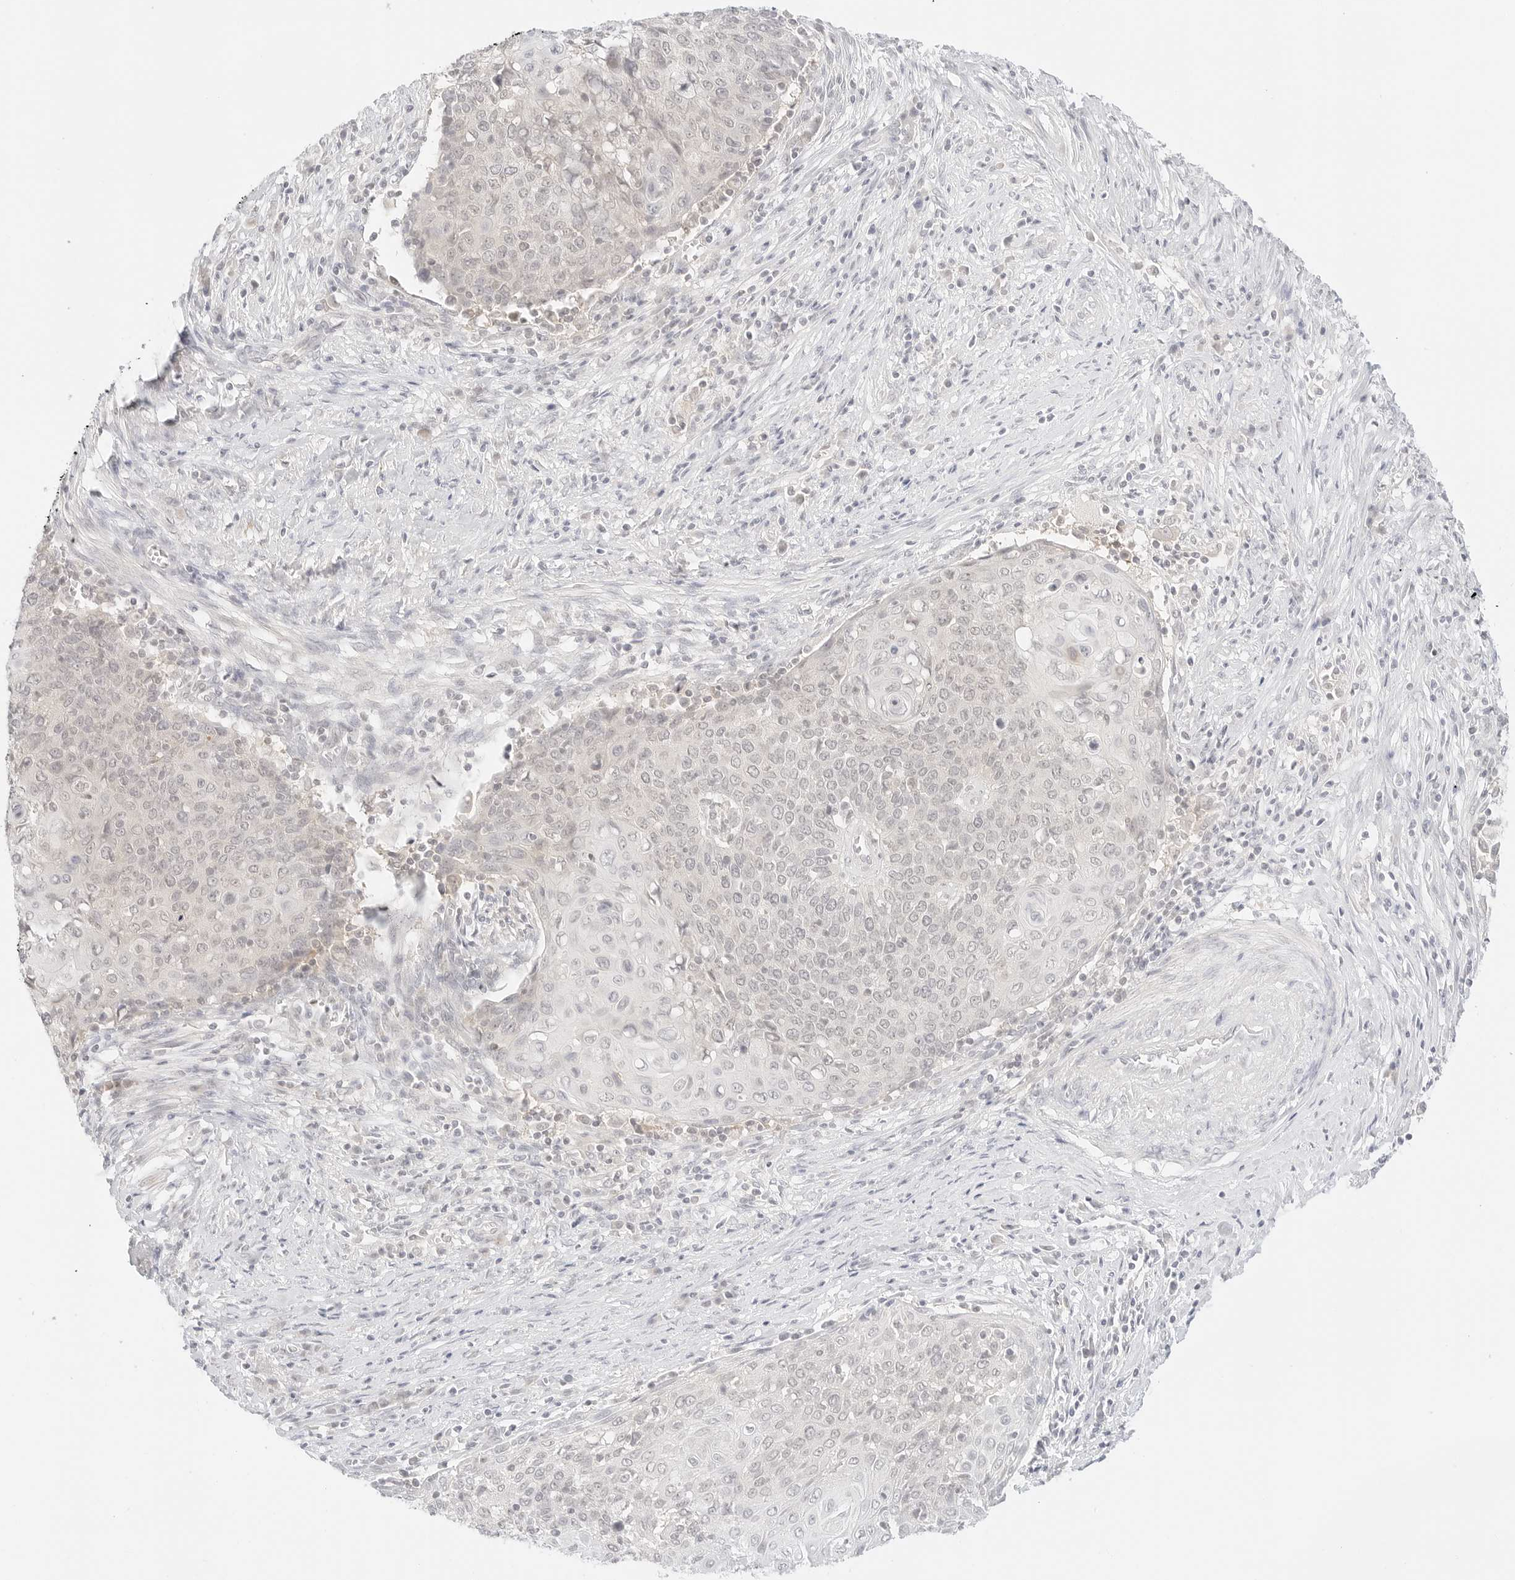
{"staining": {"intensity": "negative", "quantity": "none", "location": "none"}, "tissue": "cervical cancer", "cell_type": "Tumor cells", "image_type": "cancer", "snomed": [{"axis": "morphology", "description": "Squamous cell carcinoma, NOS"}, {"axis": "topography", "description": "Cervix"}], "caption": "A histopathology image of human cervical squamous cell carcinoma is negative for staining in tumor cells.", "gene": "GNAS", "patient": {"sex": "female", "age": 39}}